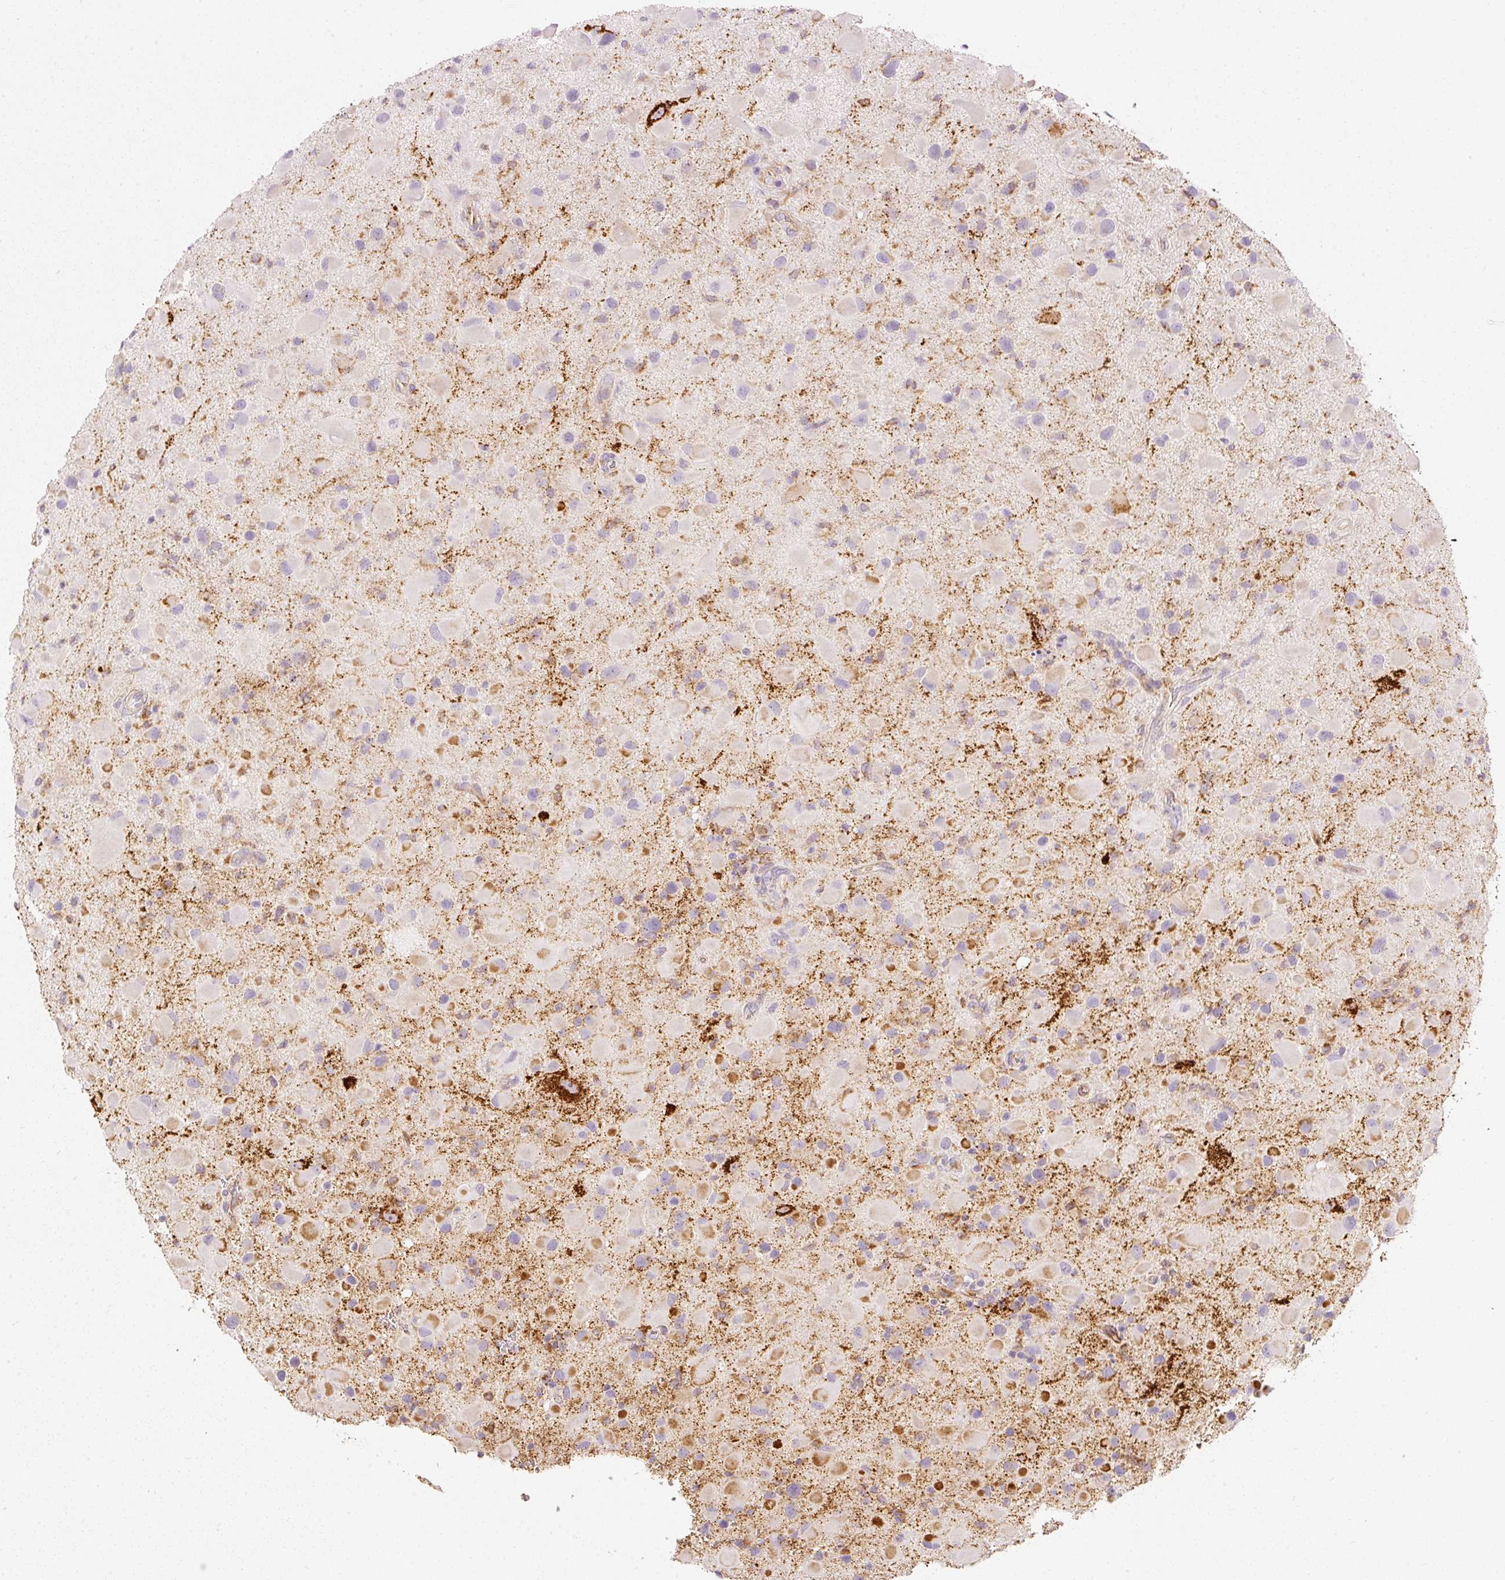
{"staining": {"intensity": "strong", "quantity": "<25%", "location": "cytoplasmic/membranous"}, "tissue": "glioma", "cell_type": "Tumor cells", "image_type": "cancer", "snomed": [{"axis": "morphology", "description": "Glioma, malignant, Low grade"}, {"axis": "topography", "description": "Brain"}], "caption": "High-magnification brightfield microscopy of glioma stained with DAB (brown) and counterstained with hematoxylin (blue). tumor cells exhibit strong cytoplasmic/membranous expression is present in approximately<25% of cells.", "gene": "MTHFD2", "patient": {"sex": "female", "age": 32}}